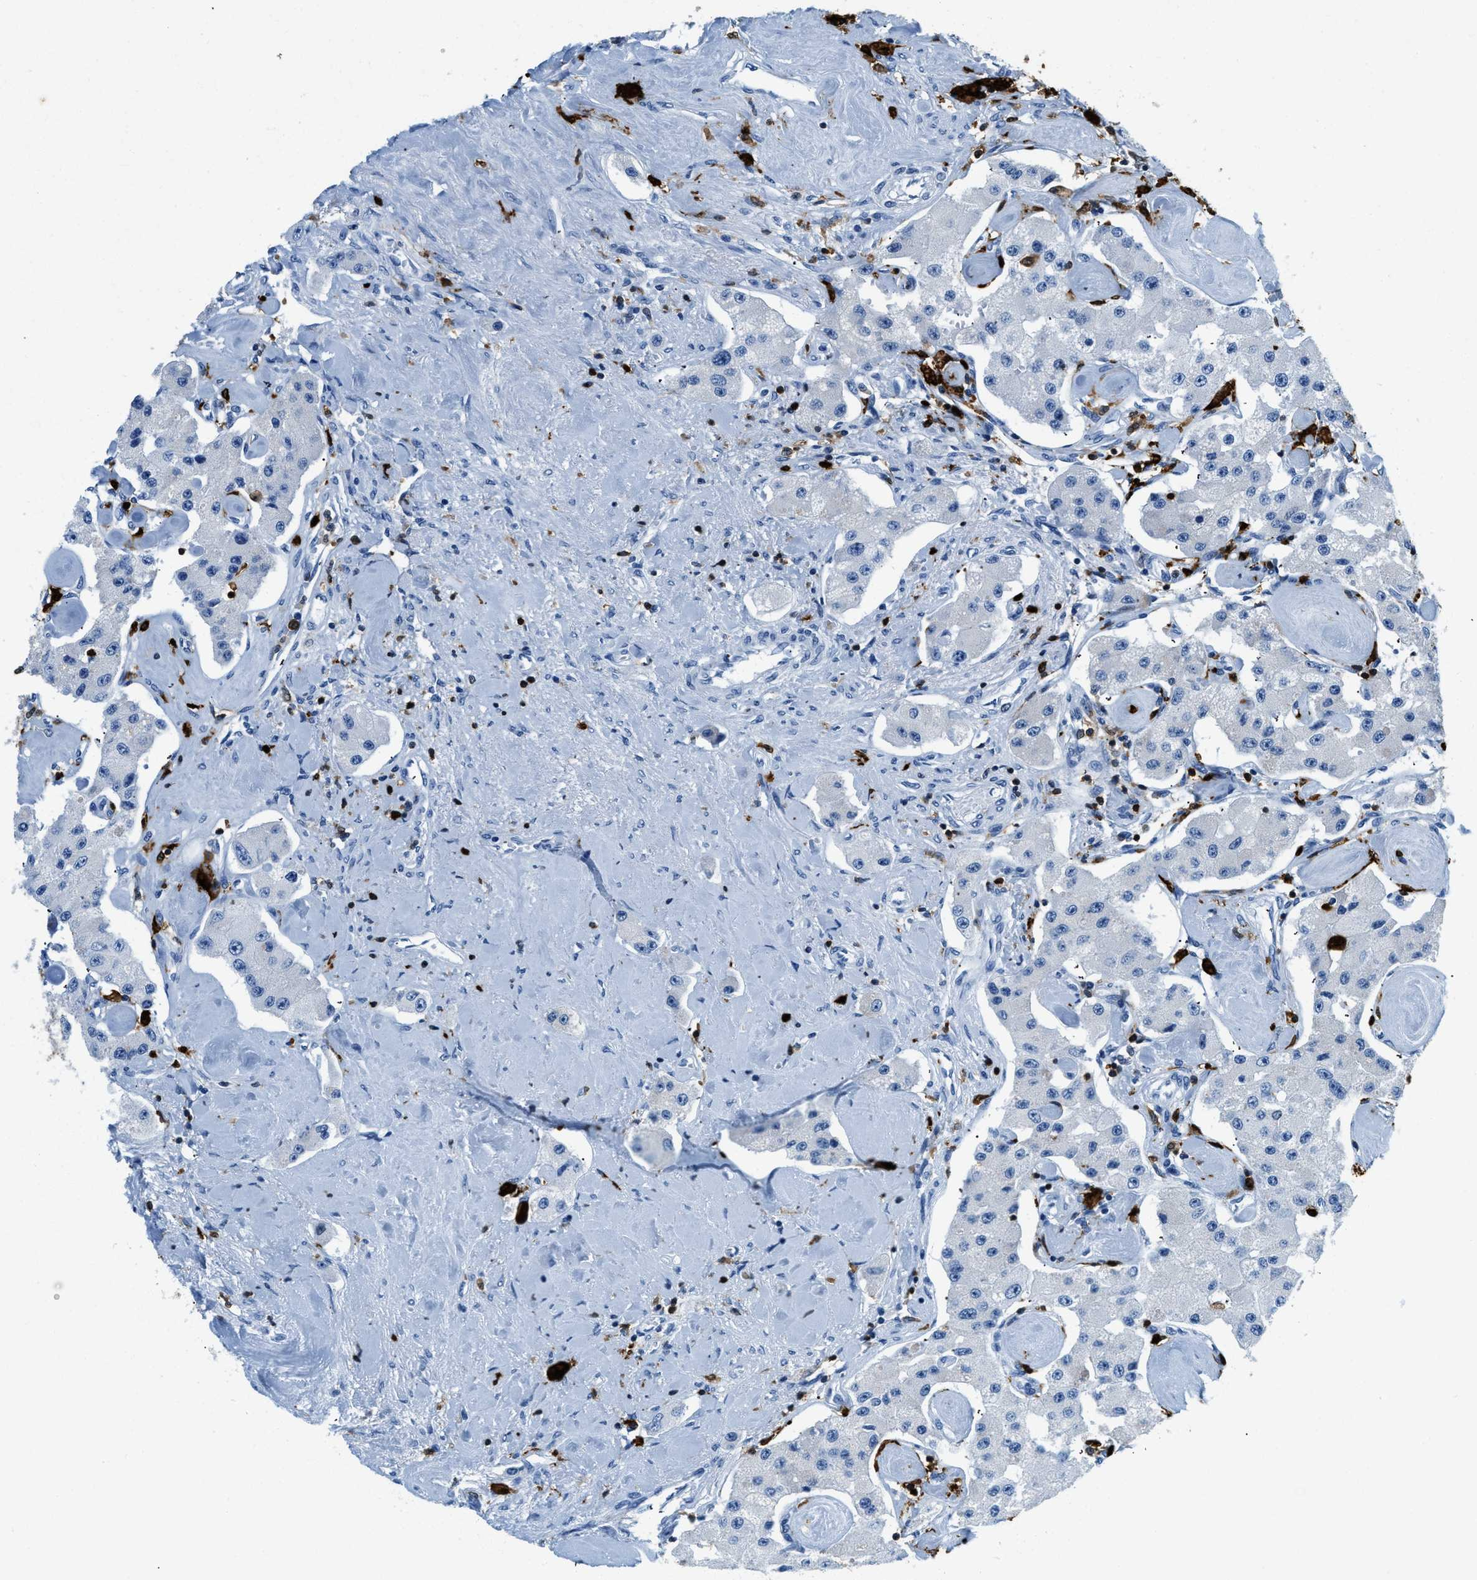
{"staining": {"intensity": "negative", "quantity": "none", "location": "none"}, "tissue": "carcinoid", "cell_type": "Tumor cells", "image_type": "cancer", "snomed": [{"axis": "morphology", "description": "Carcinoid, malignant, NOS"}, {"axis": "topography", "description": "Pancreas"}], "caption": "Tumor cells show no significant protein staining in carcinoid (malignant). (IHC, brightfield microscopy, high magnification).", "gene": "CAPG", "patient": {"sex": "male", "age": 41}}